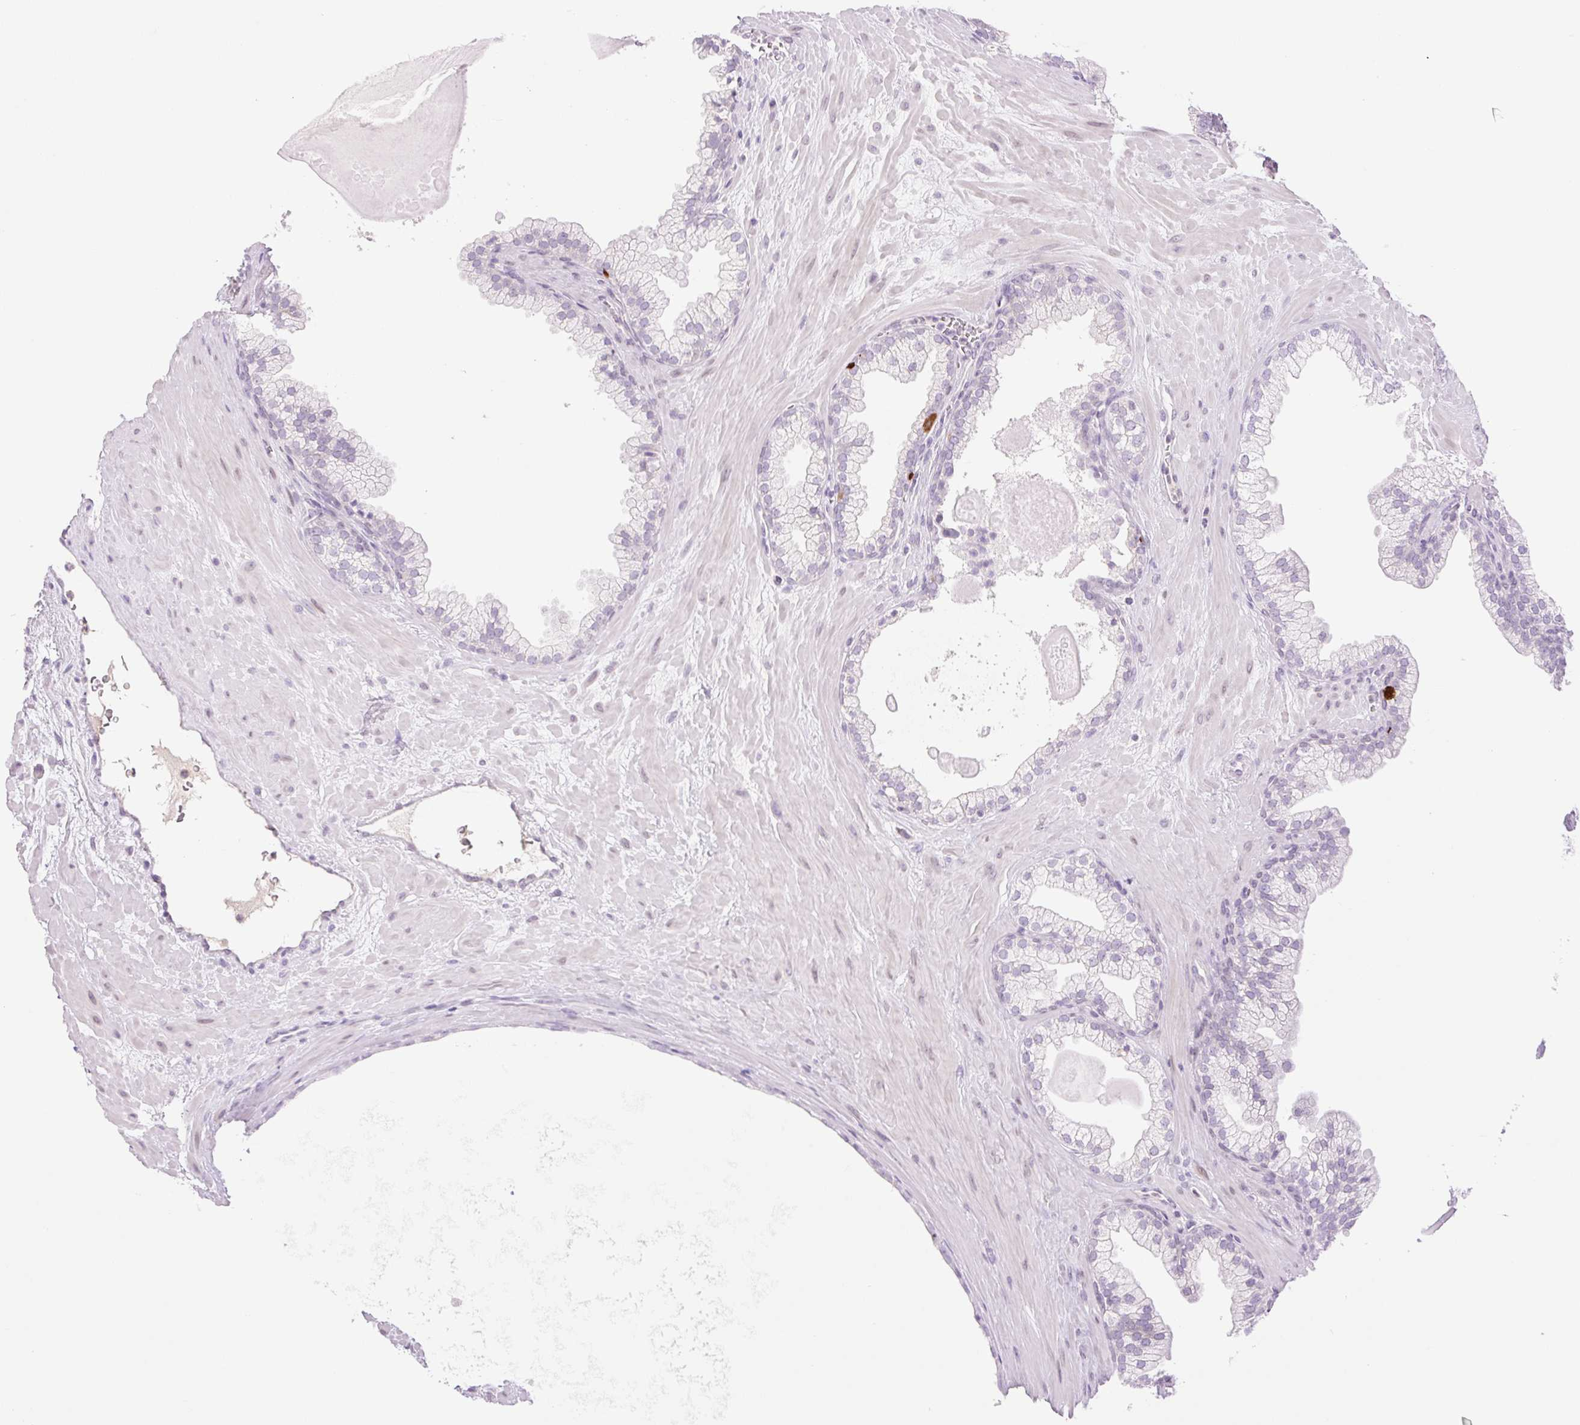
{"staining": {"intensity": "negative", "quantity": "none", "location": "none"}, "tissue": "prostate", "cell_type": "Glandular cells", "image_type": "normal", "snomed": [{"axis": "morphology", "description": "Normal tissue, NOS"}, {"axis": "topography", "description": "Prostate"}, {"axis": "topography", "description": "Peripheral nerve tissue"}], "caption": "DAB (3,3'-diaminobenzidine) immunohistochemical staining of unremarkable prostate reveals no significant positivity in glandular cells. (DAB (3,3'-diaminobenzidine) immunohistochemistry visualized using brightfield microscopy, high magnification).", "gene": "TBX15", "patient": {"sex": "male", "age": 61}}